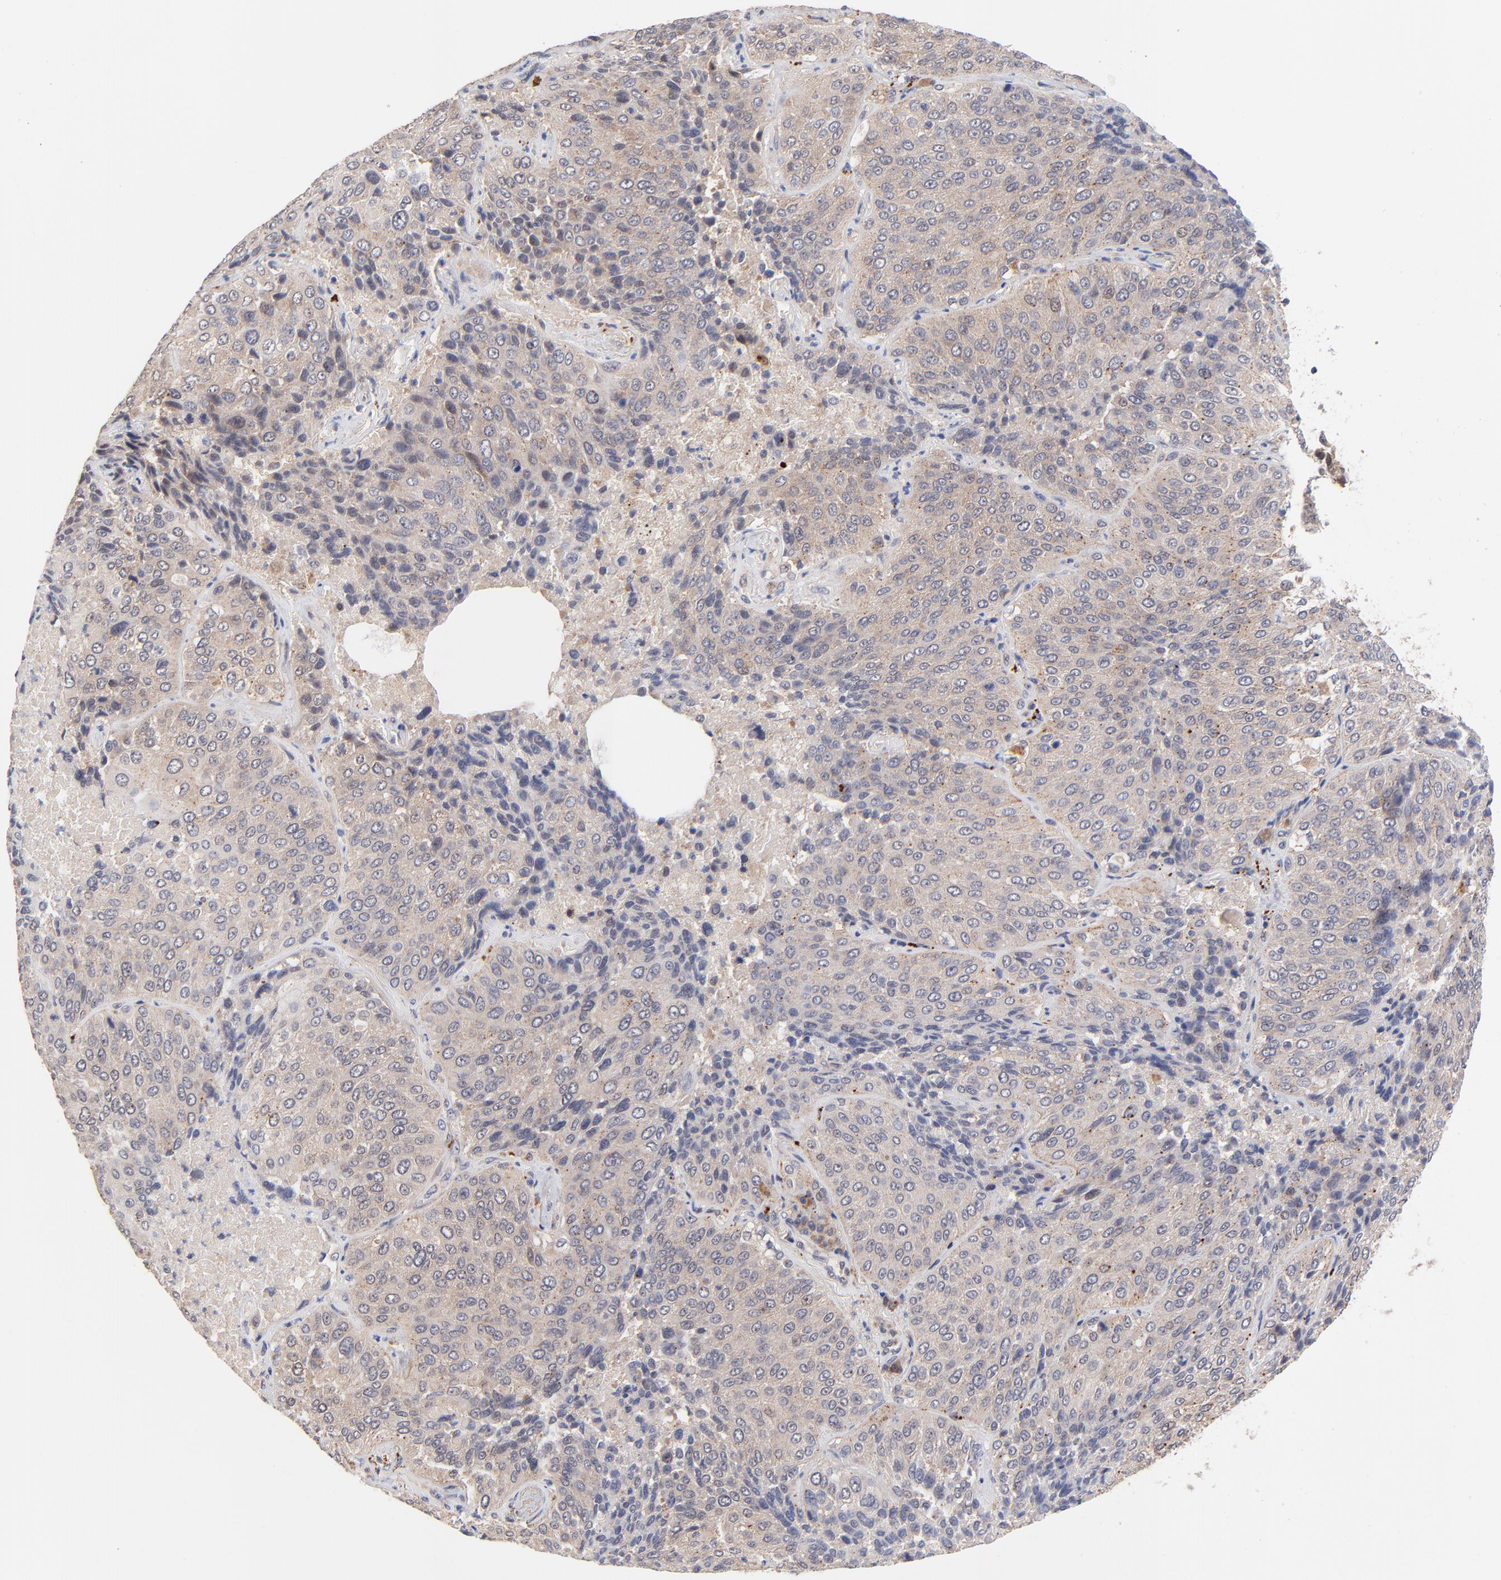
{"staining": {"intensity": "moderate", "quantity": ">75%", "location": "cytoplasmic/membranous"}, "tissue": "lung cancer", "cell_type": "Tumor cells", "image_type": "cancer", "snomed": [{"axis": "morphology", "description": "Squamous cell carcinoma, NOS"}, {"axis": "topography", "description": "Lung"}], "caption": "A high-resolution photomicrograph shows IHC staining of lung squamous cell carcinoma, which exhibits moderate cytoplasmic/membranous positivity in about >75% of tumor cells.", "gene": "TXNL1", "patient": {"sex": "male", "age": 54}}